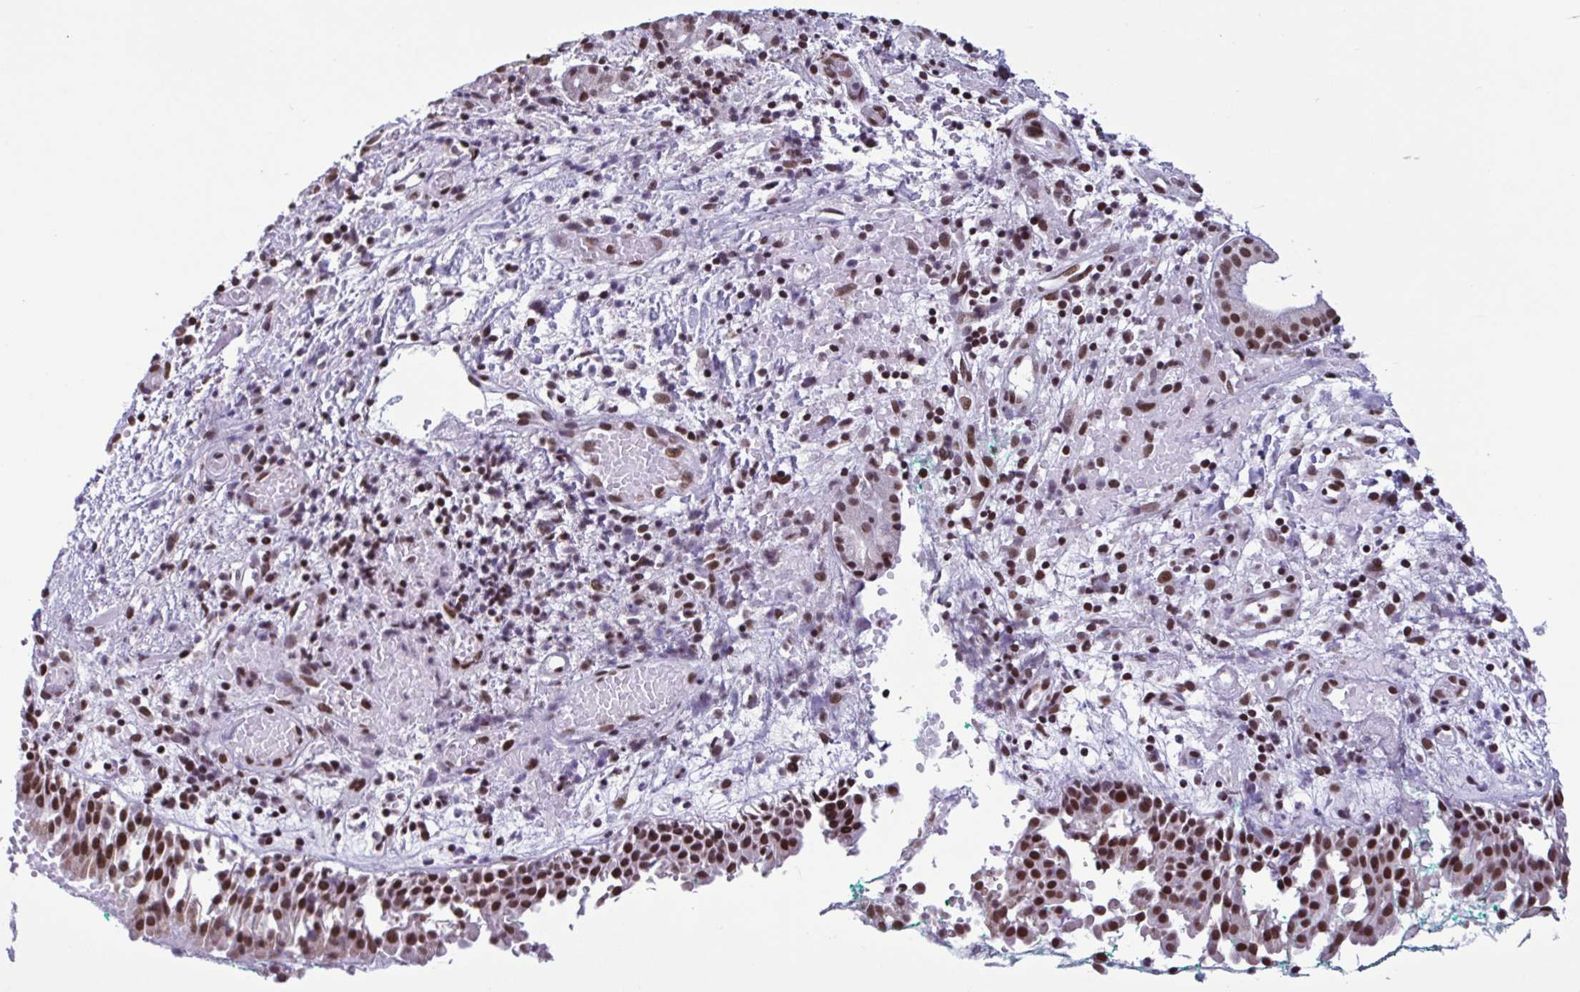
{"staining": {"intensity": "strong", "quantity": ">75%", "location": "nuclear"}, "tissue": "nasopharynx", "cell_type": "Respiratory epithelial cells", "image_type": "normal", "snomed": [{"axis": "morphology", "description": "Normal tissue, NOS"}, {"axis": "morphology", "description": "Basal cell carcinoma"}, {"axis": "topography", "description": "Cartilage tissue"}, {"axis": "topography", "description": "Nasopharynx"}, {"axis": "topography", "description": "Oral tissue"}], "caption": "Protein expression analysis of benign nasopharynx exhibits strong nuclear staining in approximately >75% of respiratory epithelial cells. (brown staining indicates protein expression, while blue staining denotes nuclei).", "gene": "TIMM21", "patient": {"sex": "female", "age": 77}}